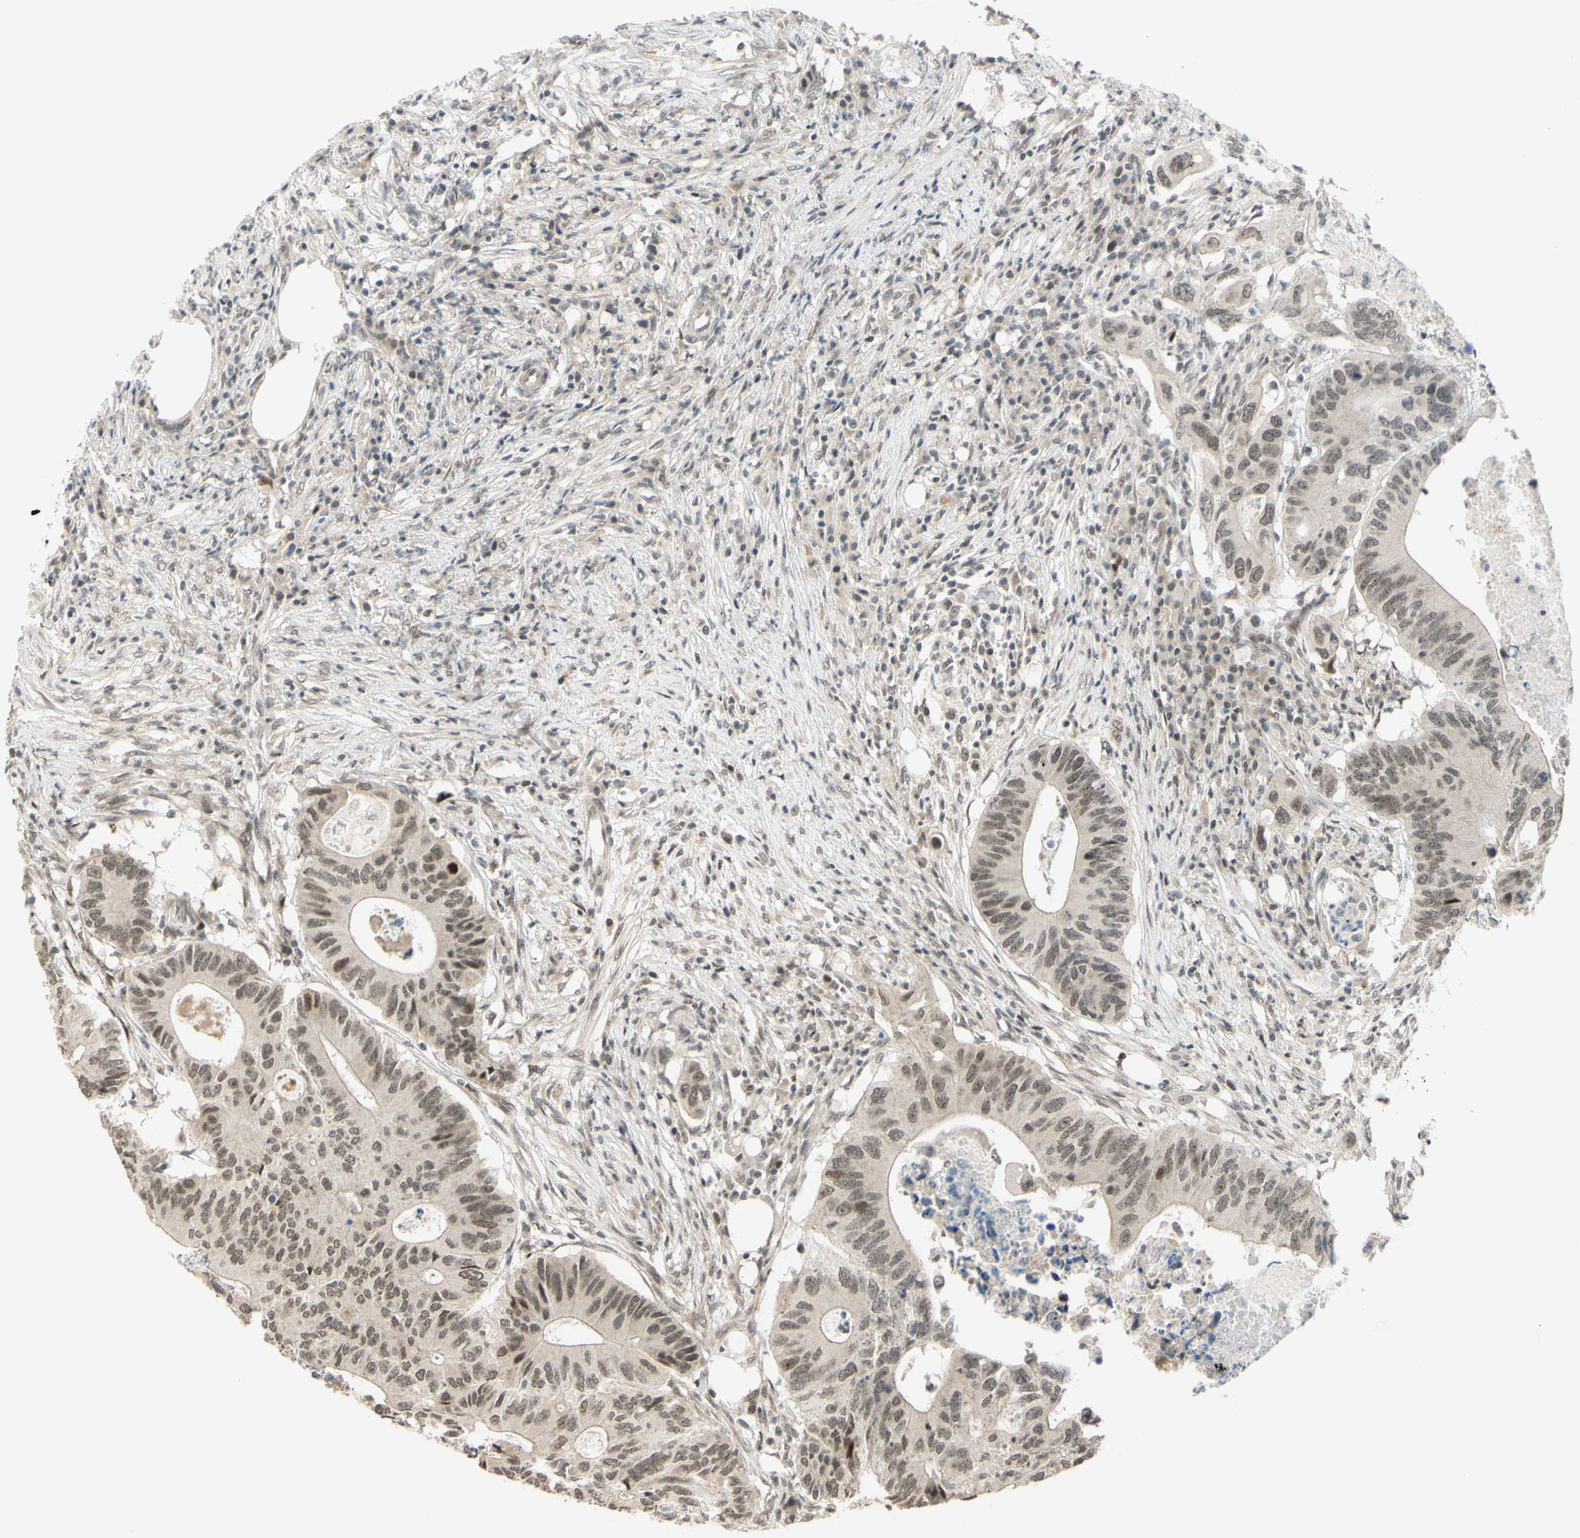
{"staining": {"intensity": "weak", "quantity": ">75%", "location": "cytoplasmic/membranous"}, "tissue": "colorectal cancer", "cell_type": "Tumor cells", "image_type": "cancer", "snomed": [{"axis": "morphology", "description": "Adenocarcinoma, NOS"}, {"axis": "topography", "description": "Colon"}], "caption": "A brown stain labels weak cytoplasmic/membranous expression of a protein in human colorectal cancer (adenocarcinoma) tumor cells.", "gene": "BRMS1", "patient": {"sex": "male", "age": 71}}